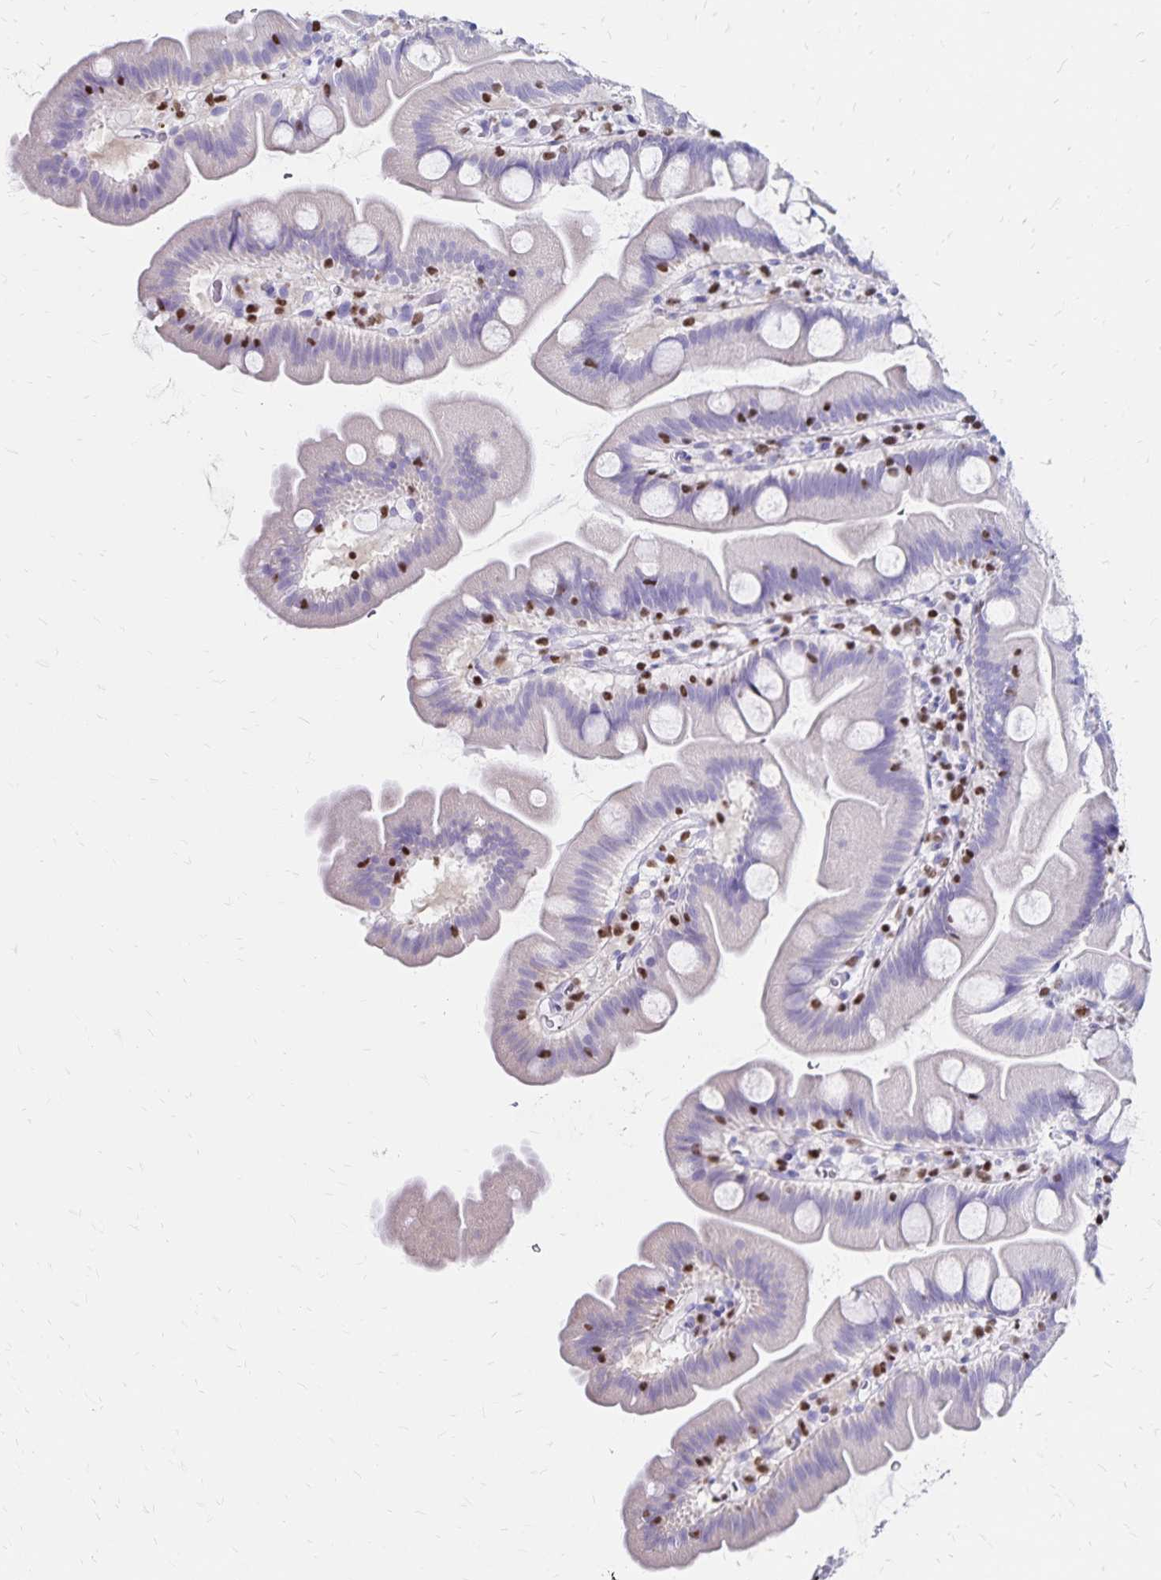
{"staining": {"intensity": "negative", "quantity": "none", "location": "none"}, "tissue": "small intestine", "cell_type": "Glandular cells", "image_type": "normal", "snomed": [{"axis": "morphology", "description": "Normal tissue, NOS"}, {"axis": "topography", "description": "Small intestine"}], "caption": "IHC photomicrograph of normal human small intestine stained for a protein (brown), which displays no expression in glandular cells. (DAB (3,3'-diaminobenzidine) IHC with hematoxylin counter stain).", "gene": "IKZF1", "patient": {"sex": "female", "age": 68}}